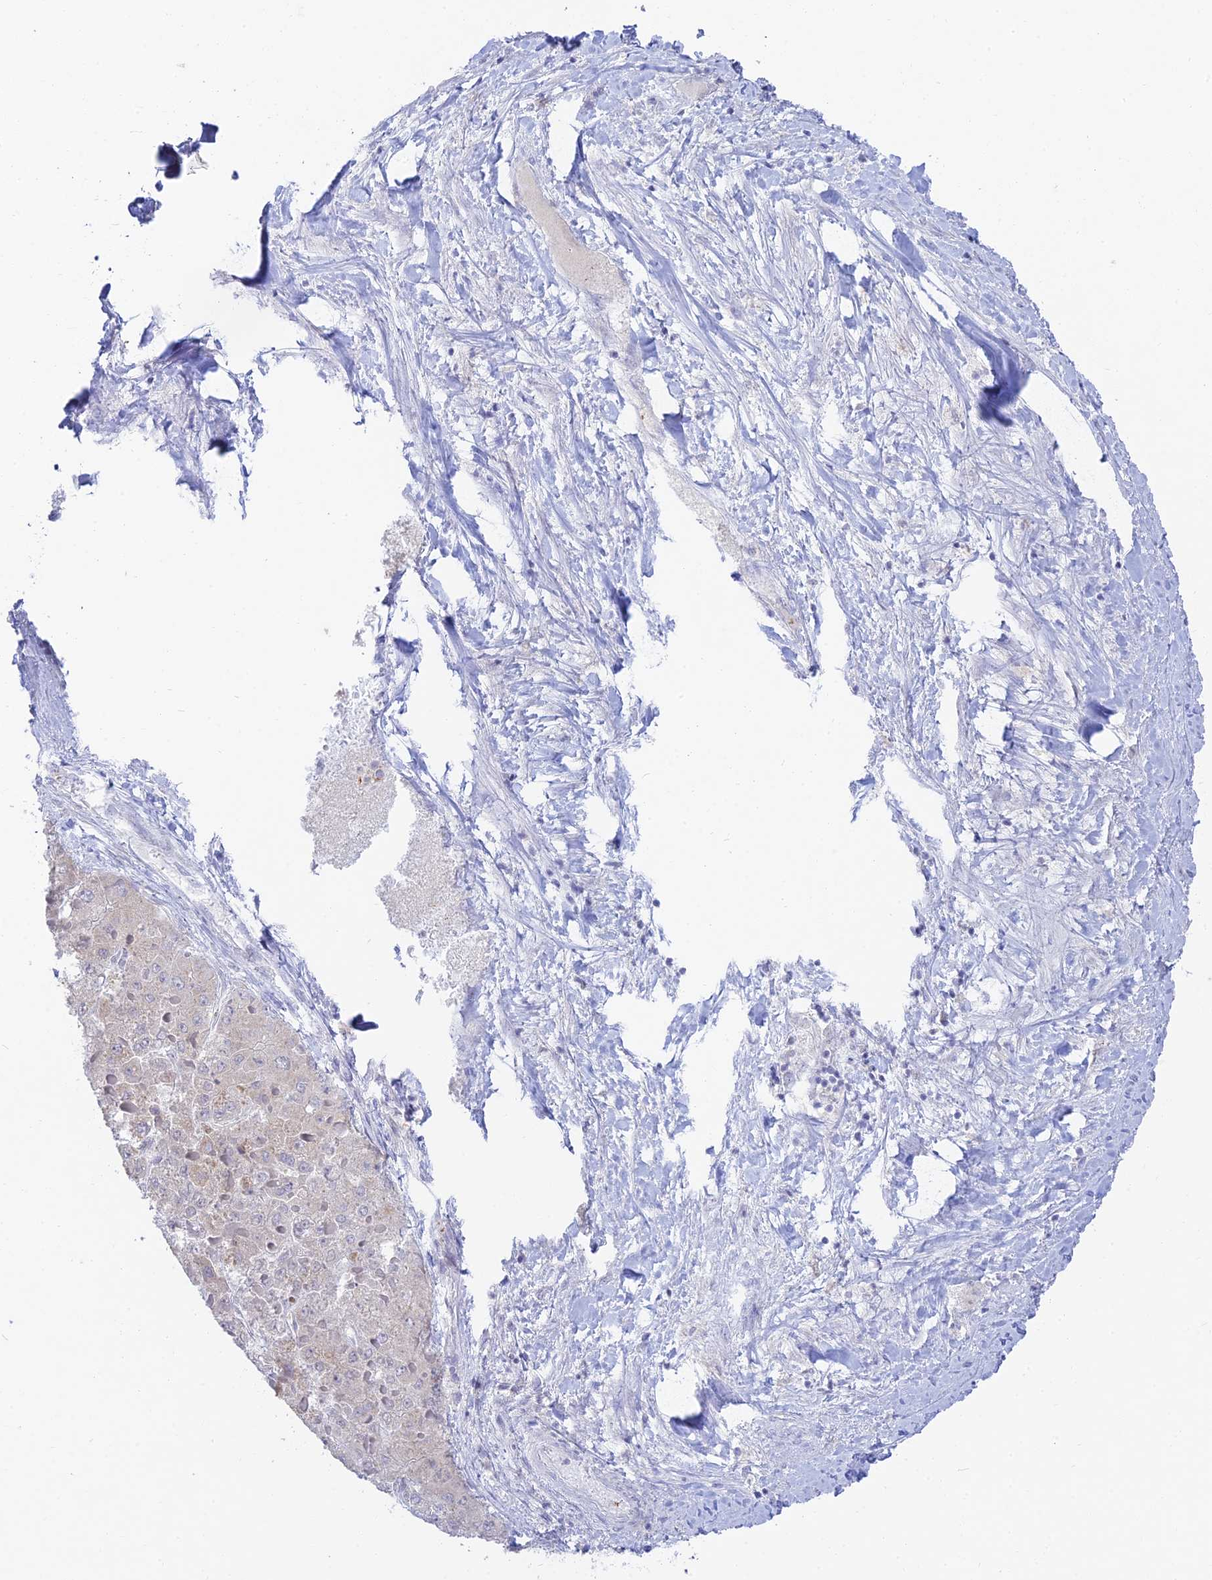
{"staining": {"intensity": "negative", "quantity": "none", "location": "none"}, "tissue": "liver cancer", "cell_type": "Tumor cells", "image_type": "cancer", "snomed": [{"axis": "morphology", "description": "Carcinoma, Hepatocellular, NOS"}, {"axis": "topography", "description": "Liver"}], "caption": "An image of liver cancer stained for a protein shows no brown staining in tumor cells.", "gene": "TMEM40", "patient": {"sex": "female", "age": 73}}